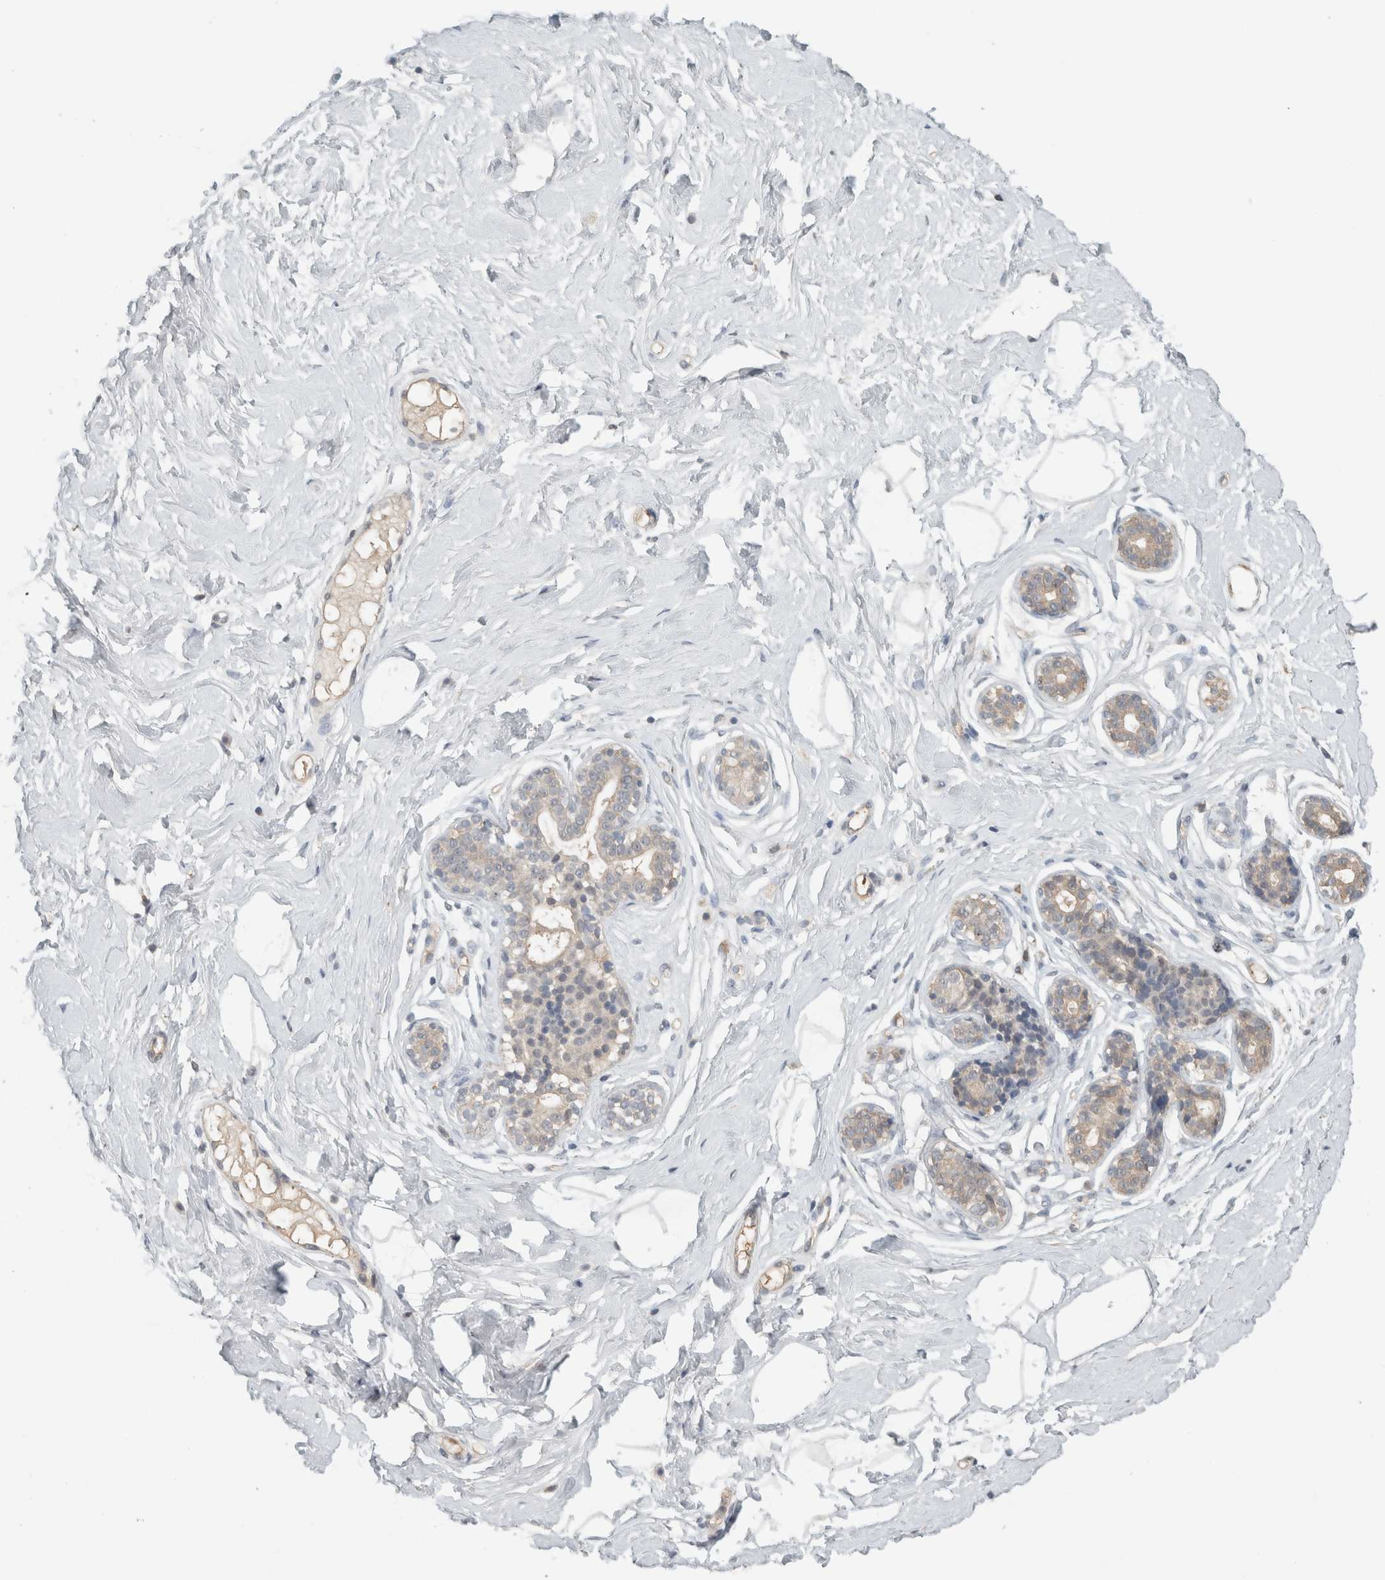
{"staining": {"intensity": "negative", "quantity": "none", "location": "none"}, "tissue": "breast", "cell_type": "Adipocytes", "image_type": "normal", "snomed": [{"axis": "morphology", "description": "Normal tissue, NOS"}, {"axis": "topography", "description": "Breast"}], "caption": "Breast stained for a protein using IHC exhibits no staining adipocytes.", "gene": "TRAT1", "patient": {"sex": "female", "age": 23}}